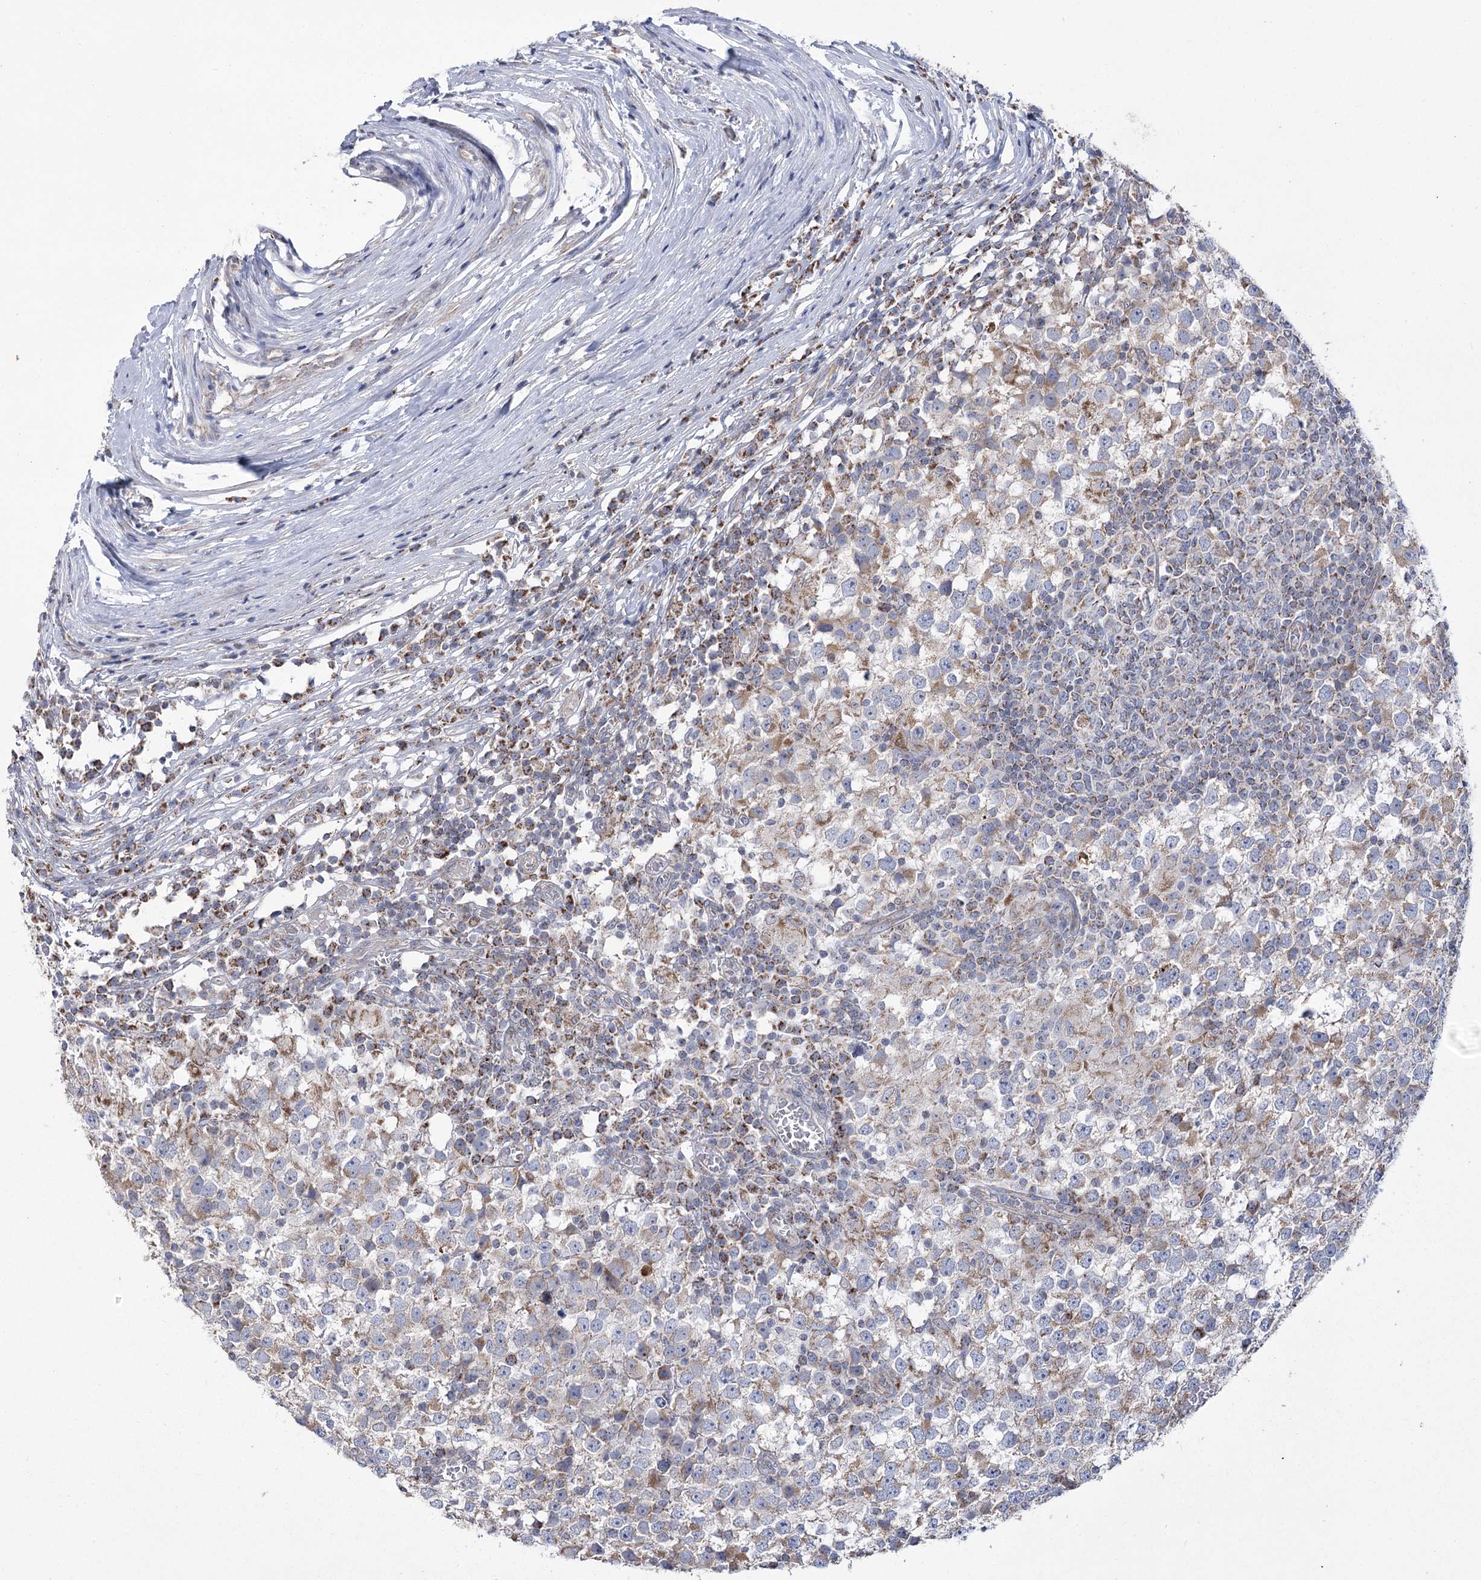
{"staining": {"intensity": "weak", "quantity": "25%-75%", "location": "cytoplasmic/membranous"}, "tissue": "testis cancer", "cell_type": "Tumor cells", "image_type": "cancer", "snomed": [{"axis": "morphology", "description": "Seminoma, NOS"}, {"axis": "topography", "description": "Testis"}], "caption": "Protein expression analysis of seminoma (testis) shows weak cytoplasmic/membranous positivity in approximately 25%-75% of tumor cells.", "gene": "PDHB", "patient": {"sex": "male", "age": 65}}